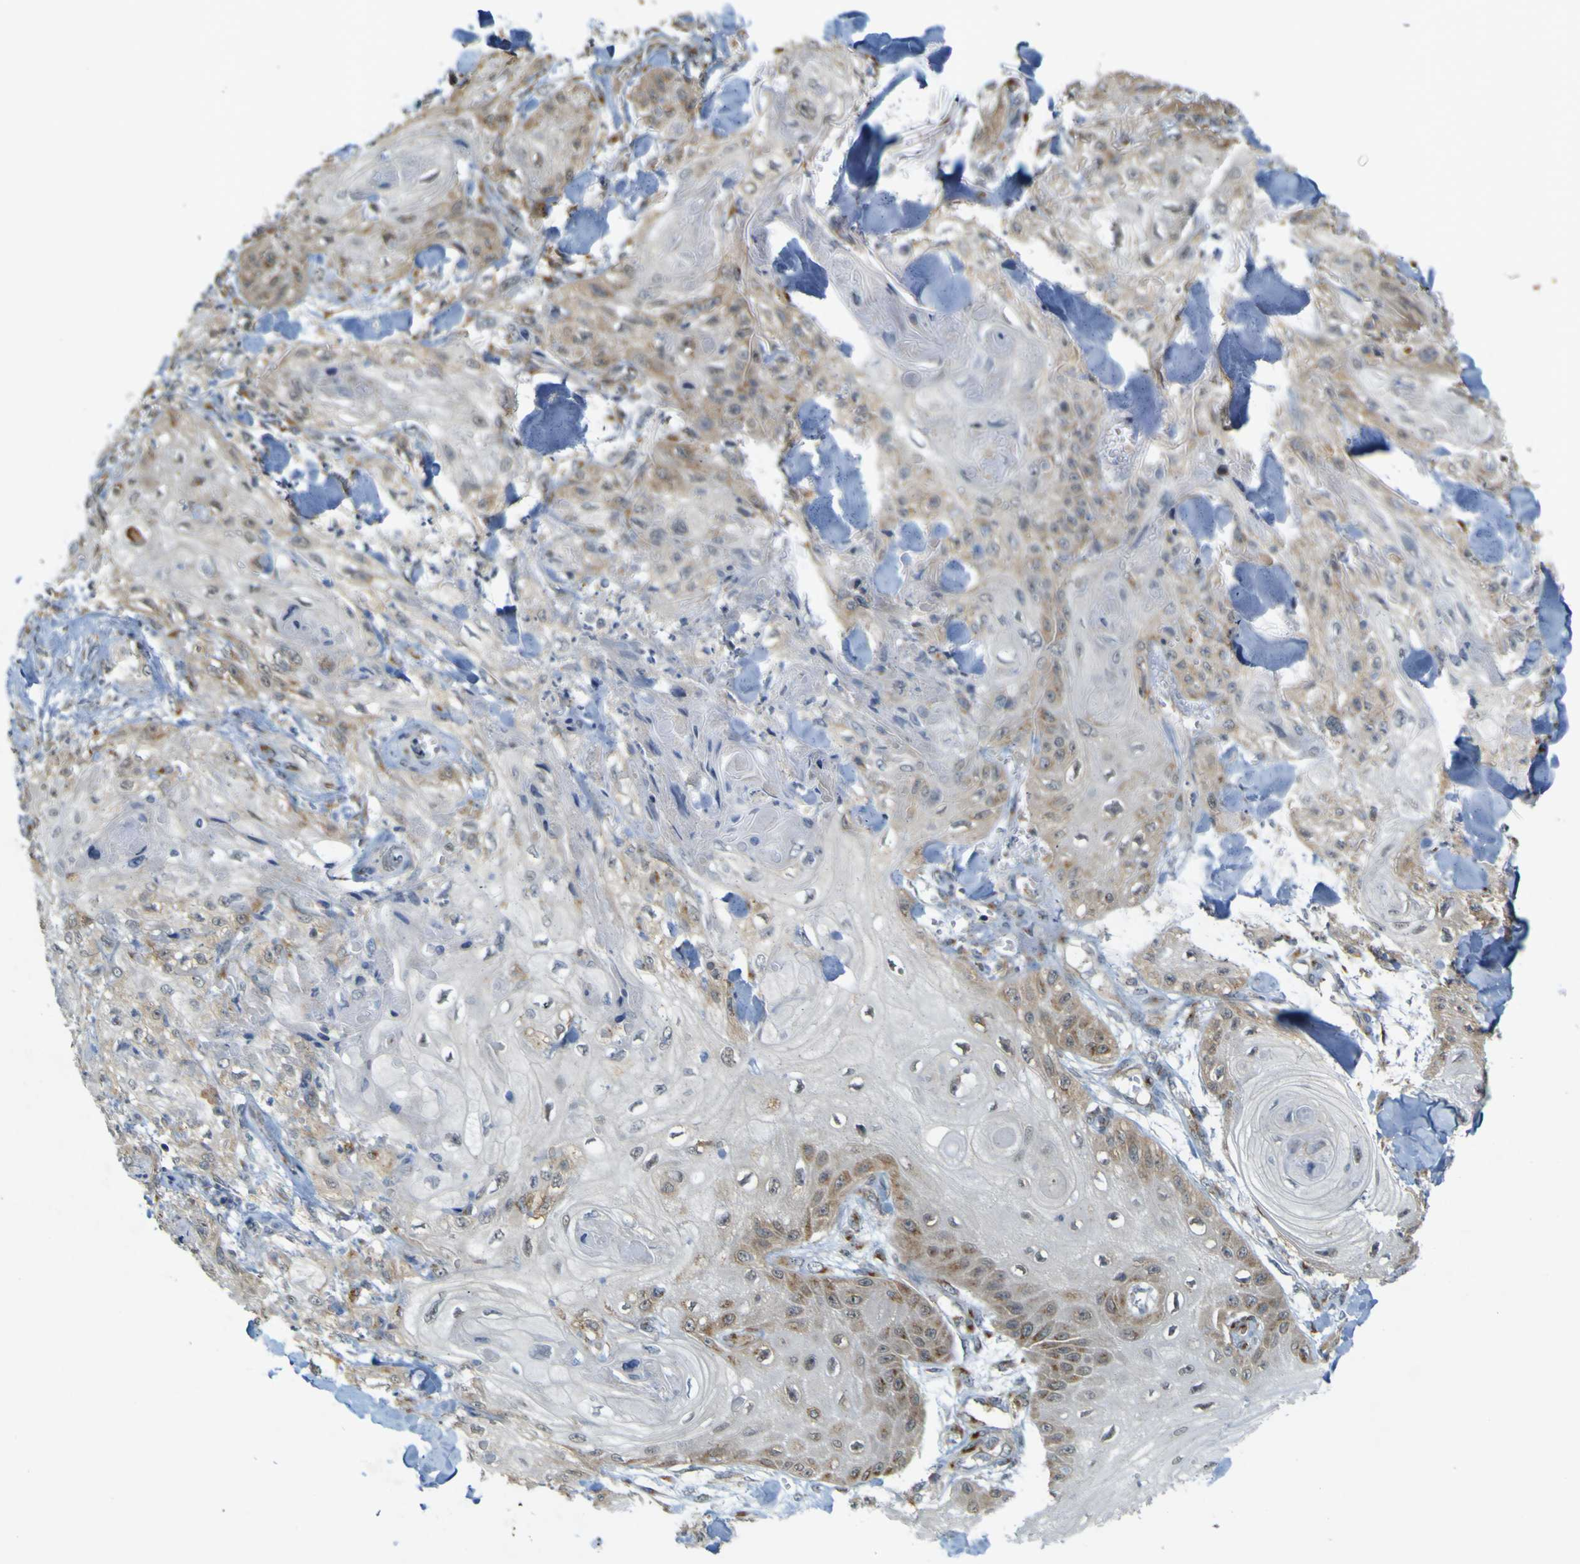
{"staining": {"intensity": "weak", "quantity": "<25%", "location": "cytoplasmic/membranous"}, "tissue": "skin cancer", "cell_type": "Tumor cells", "image_type": "cancer", "snomed": [{"axis": "morphology", "description": "Squamous cell carcinoma, NOS"}, {"axis": "topography", "description": "Skin"}], "caption": "A histopathology image of human skin cancer (squamous cell carcinoma) is negative for staining in tumor cells. (Stains: DAB (3,3'-diaminobenzidine) immunohistochemistry with hematoxylin counter stain, Microscopy: brightfield microscopy at high magnification).", "gene": "IGF2R", "patient": {"sex": "male", "age": 74}}